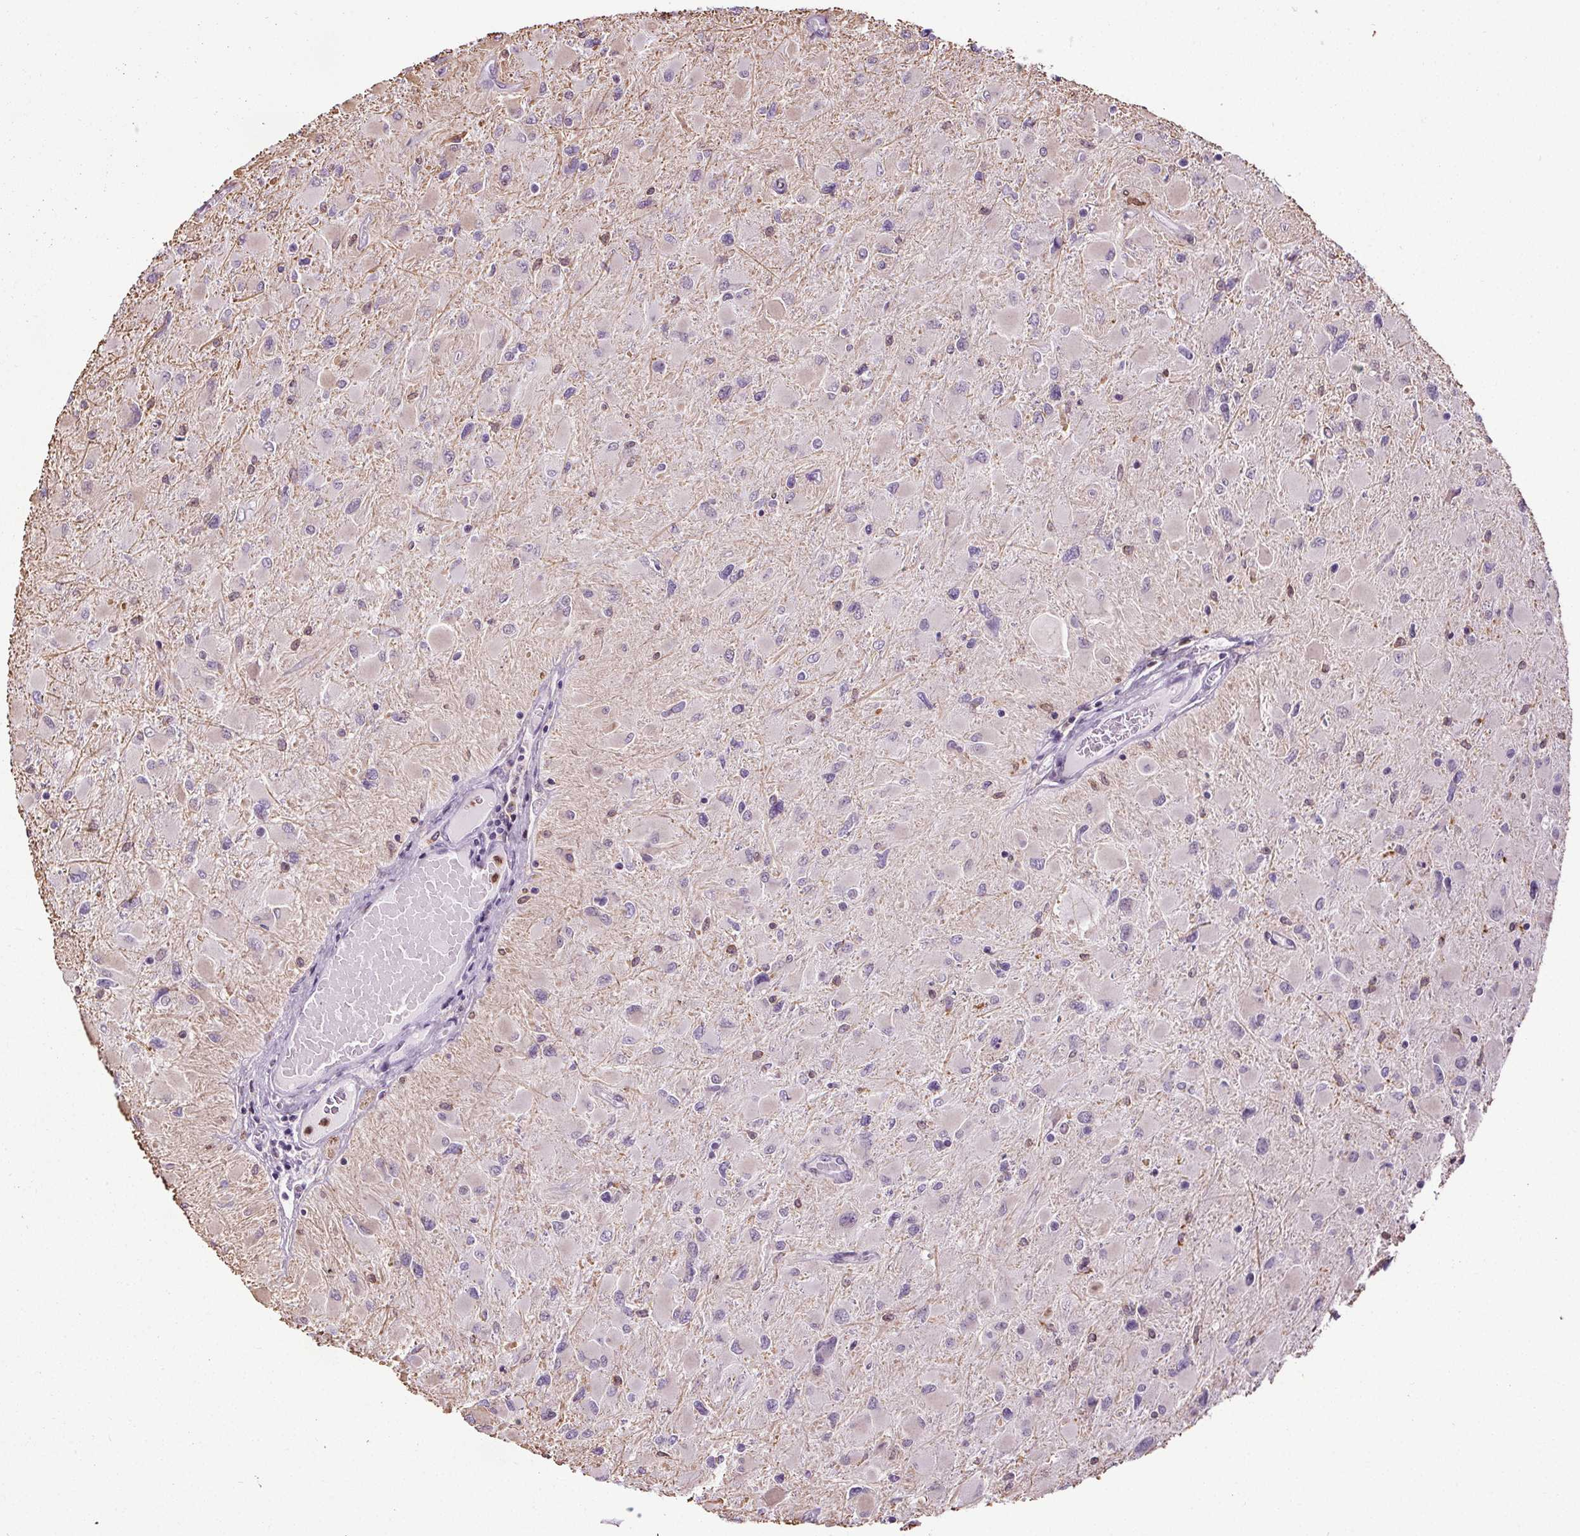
{"staining": {"intensity": "negative", "quantity": "none", "location": "none"}, "tissue": "glioma", "cell_type": "Tumor cells", "image_type": "cancer", "snomed": [{"axis": "morphology", "description": "Glioma, malignant, High grade"}, {"axis": "topography", "description": "Cerebral cortex"}], "caption": "Human glioma stained for a protein using immunohistochemistry reveals no staining in tumor cells.", "gene": "TMEM240", "patient": {"sex": "female", "age": 36}}